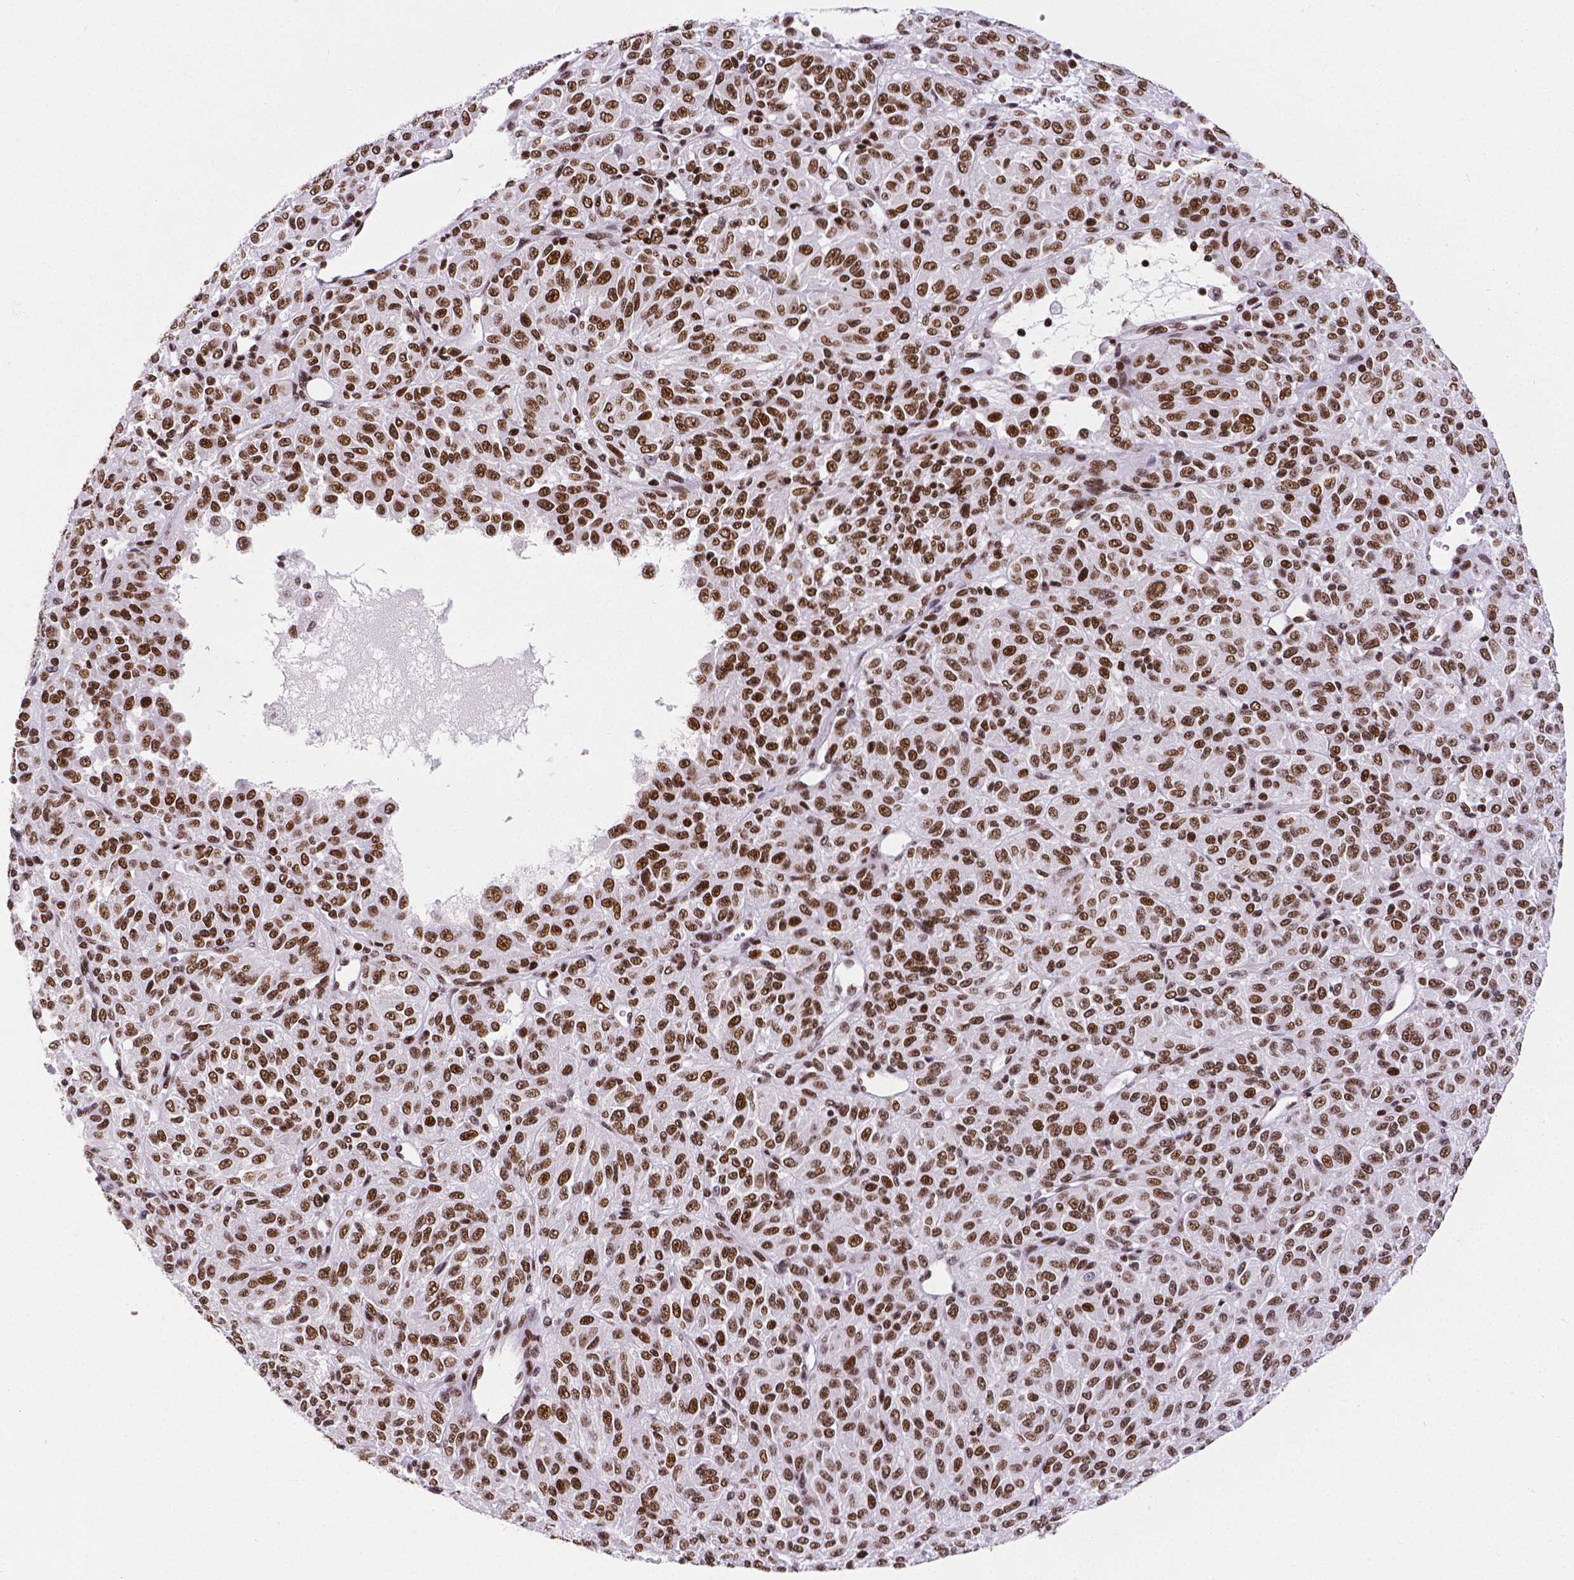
{"staining": {"intensity": "strong", "quantity": ">75%", "location": "nuclear"}, "tissue": "melanoma", "cell_type": "Tumor cells", "image_type": "cancer", "snomed": [{"axis": "morphology", "description": "Malignant melanoma, Metastatic site"}, {"axis": "topography", "description": "Brain"}], "caption": "Protein expression analysis of human malignant melanoma (metastatic site) reveals strong nuclear positivity in about >75% of tumor cells.", "gene": "CTCF", "patient": {"sex": "female", "age": 56}}